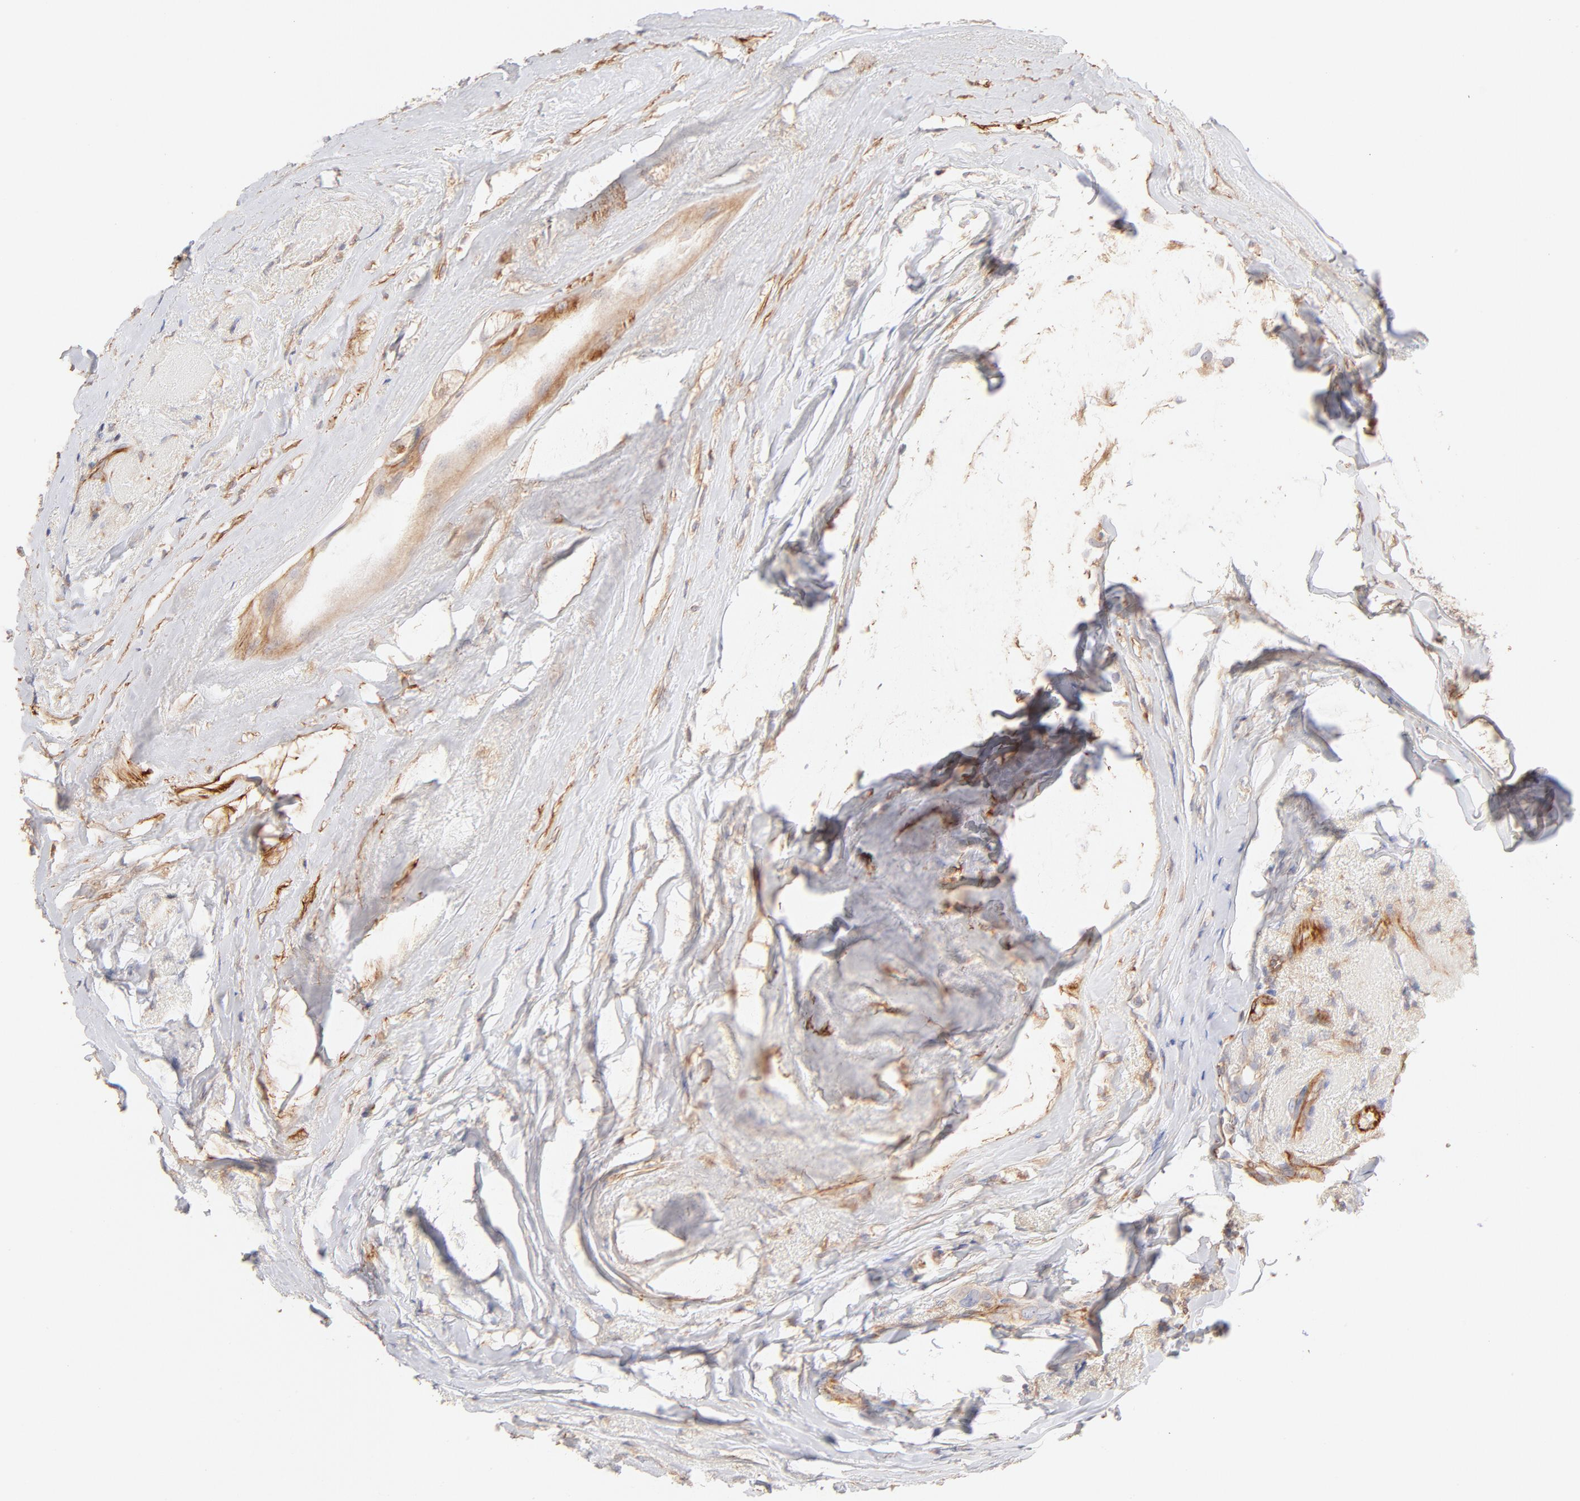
{"staining": {"intensity": "weak", "quantity": ">75%", "location": "cytoplasmic/membranous"}, "tissue": "breast cancer", "cell_type": "Tumor cells", "image_type": "cancer", "snomed": [{"axis": "morphology", "description": "Duct carcinoma"}, {"axis": "topography", "description": "Breast"}], "caption": "Protein expression analysis of breast infiltrating ductal carcinoma demonstrates weak cytoplasmic/membranous expression in approximately >75% of tumor cells.", "gene": "LDLRAP1", "patient": {"sex": "female", "age": 54}}